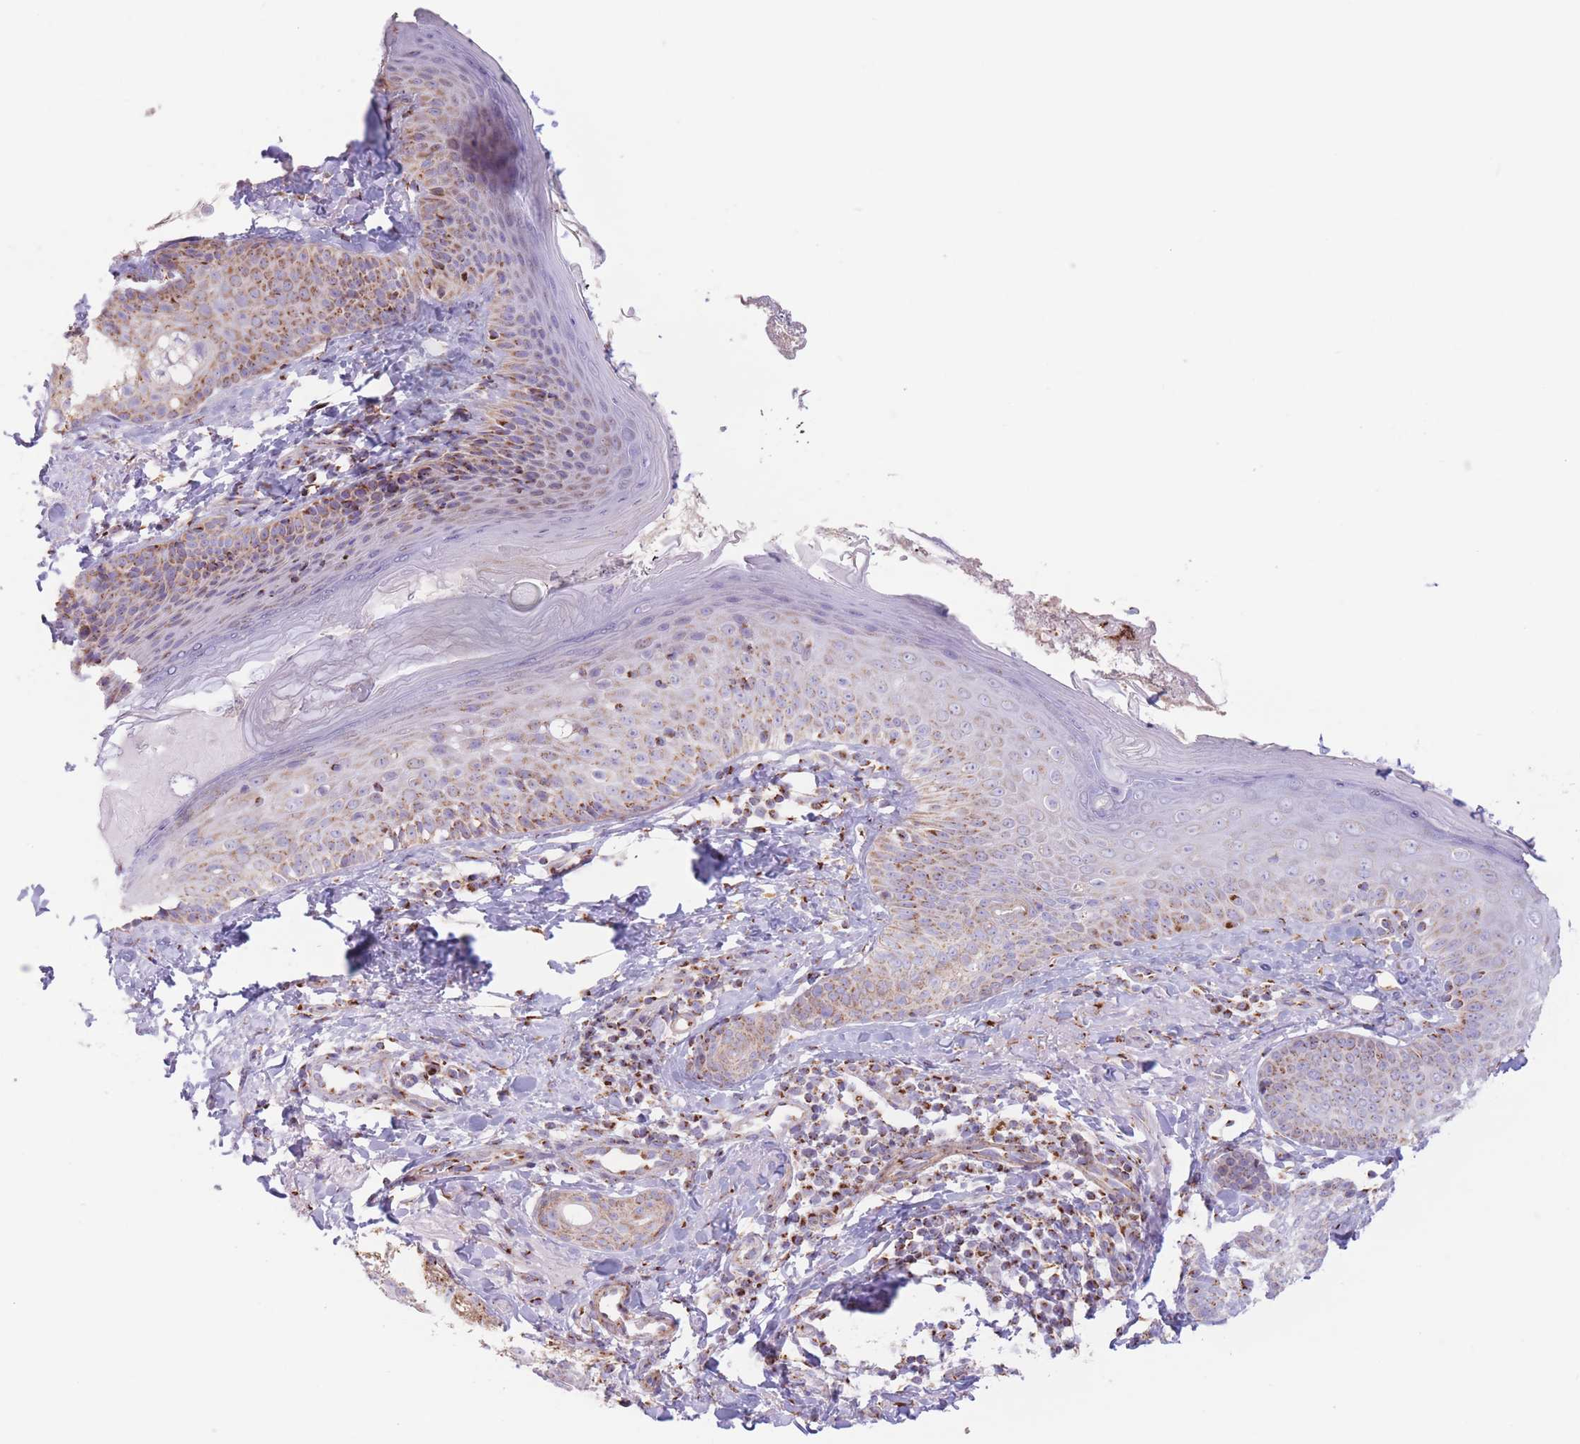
{"staining": {"intensity": "moderate", "quantity": ">75%", "location": "cytoplasmic/membranous"}, "tissue": "skin", "cell_type": "Fibroblasts", "image_type": "normal", "snomed": [{"axis": "morphology", "description": "Normal tissue, NOS"}, {"axis": "topography", "description": "Skin"}], "caption": "Fibroblasts display moderate cytoplasmic/membranous expression in approximately >75% of cells in normal skin. The protein is stained brown, and the nuclei are stained in blue (DAB (3,3'-diaminobenzidine) IHC with brightfield microscopy, high magnification).", "gene": "MPND", "patient": {"sex": "male", "age": 57}}